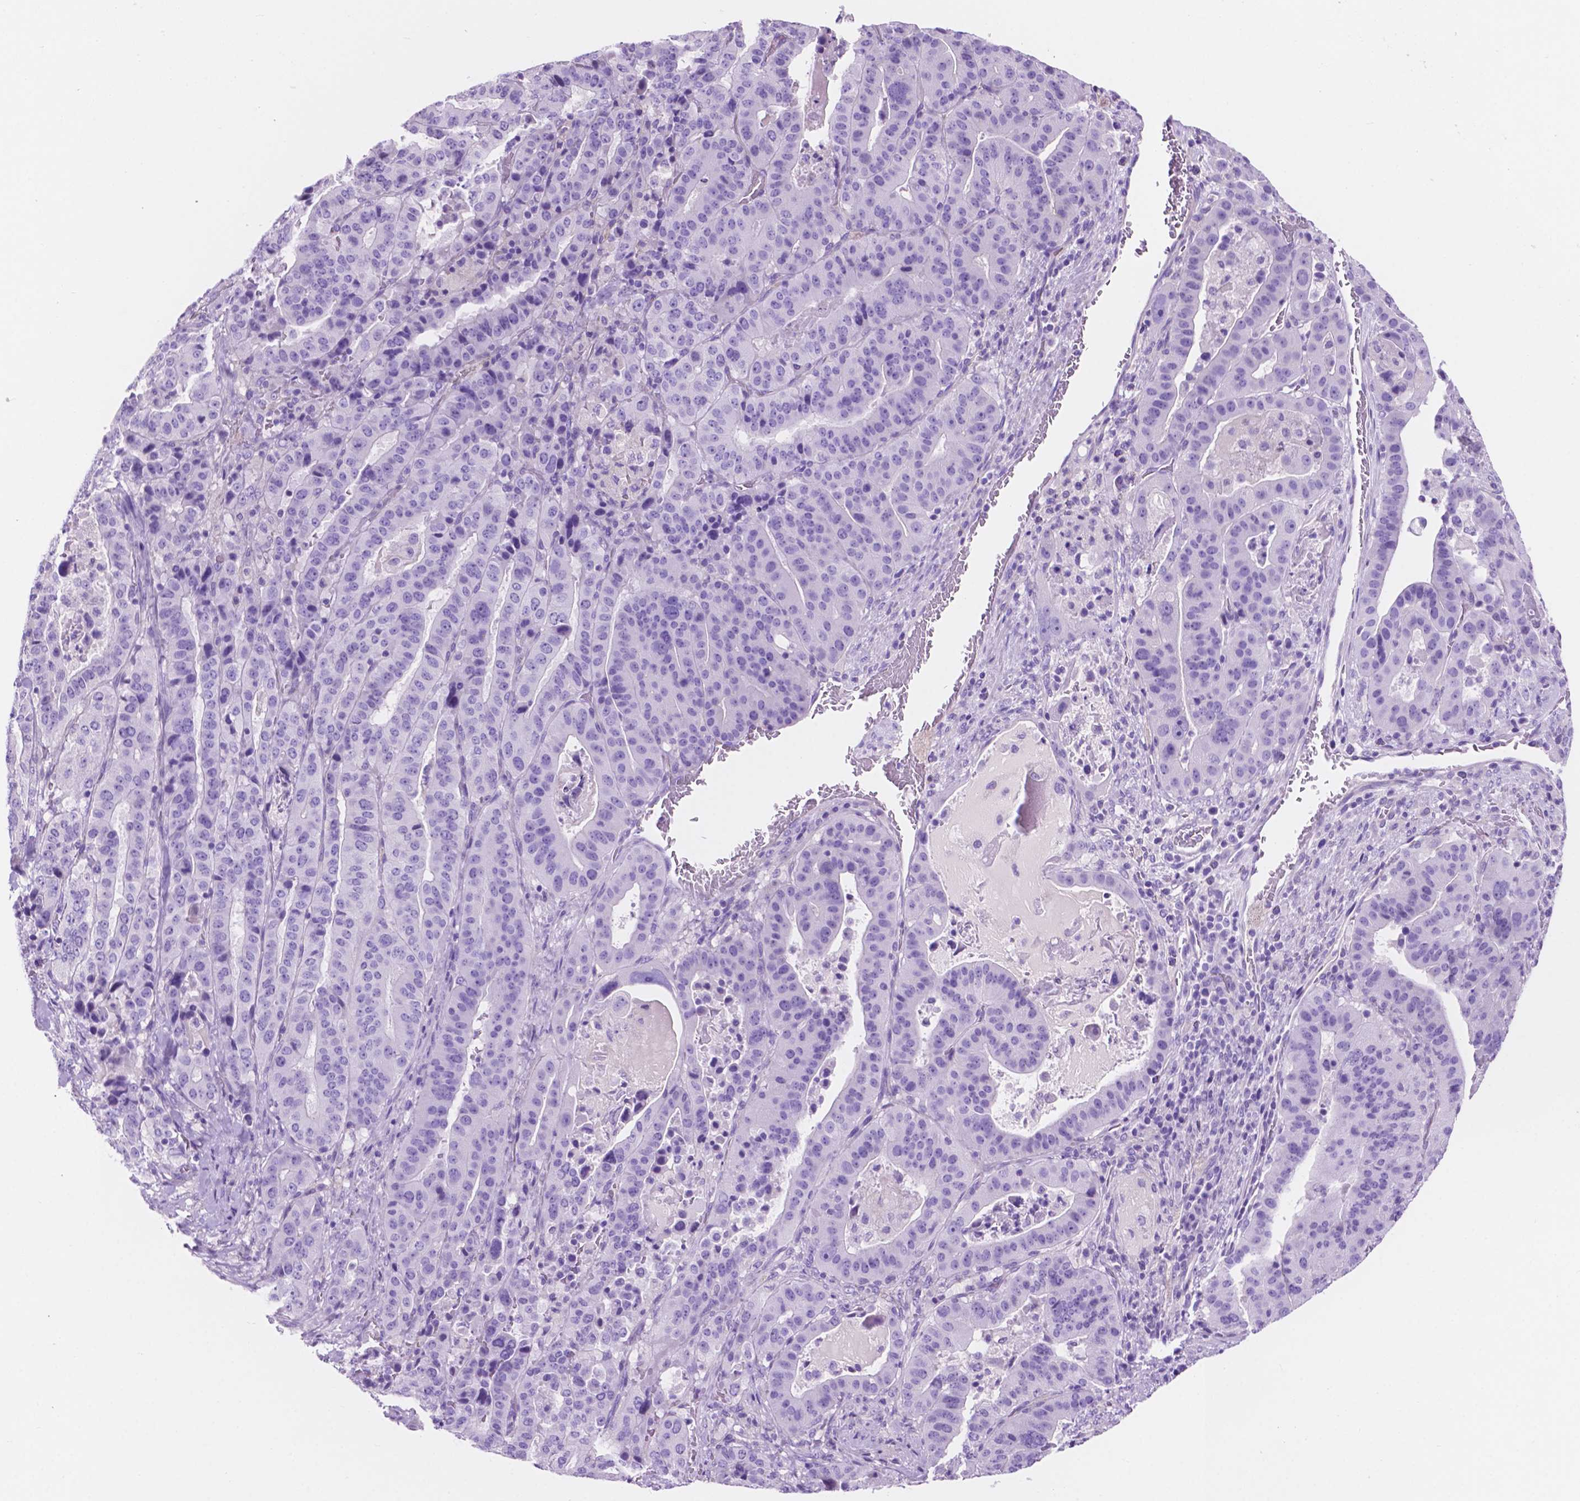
{"staining": {"intensity": "negative", "quantity": "none", "location": "none"}, "tissue": "stomach cancer", "cell_type": "Tumor cells", "image_type": "cancer", "snomed": [{"axis": "morphology", "description": "Adenocarcinoma, NOS"}, {"axis": "topography", "description": "Stomach"}], "caption": "Tumor cells are negative for brown protein staining in stomach cancer.", "gene": "IGFN1", "patient": {"sex": "male", "age": 48}}